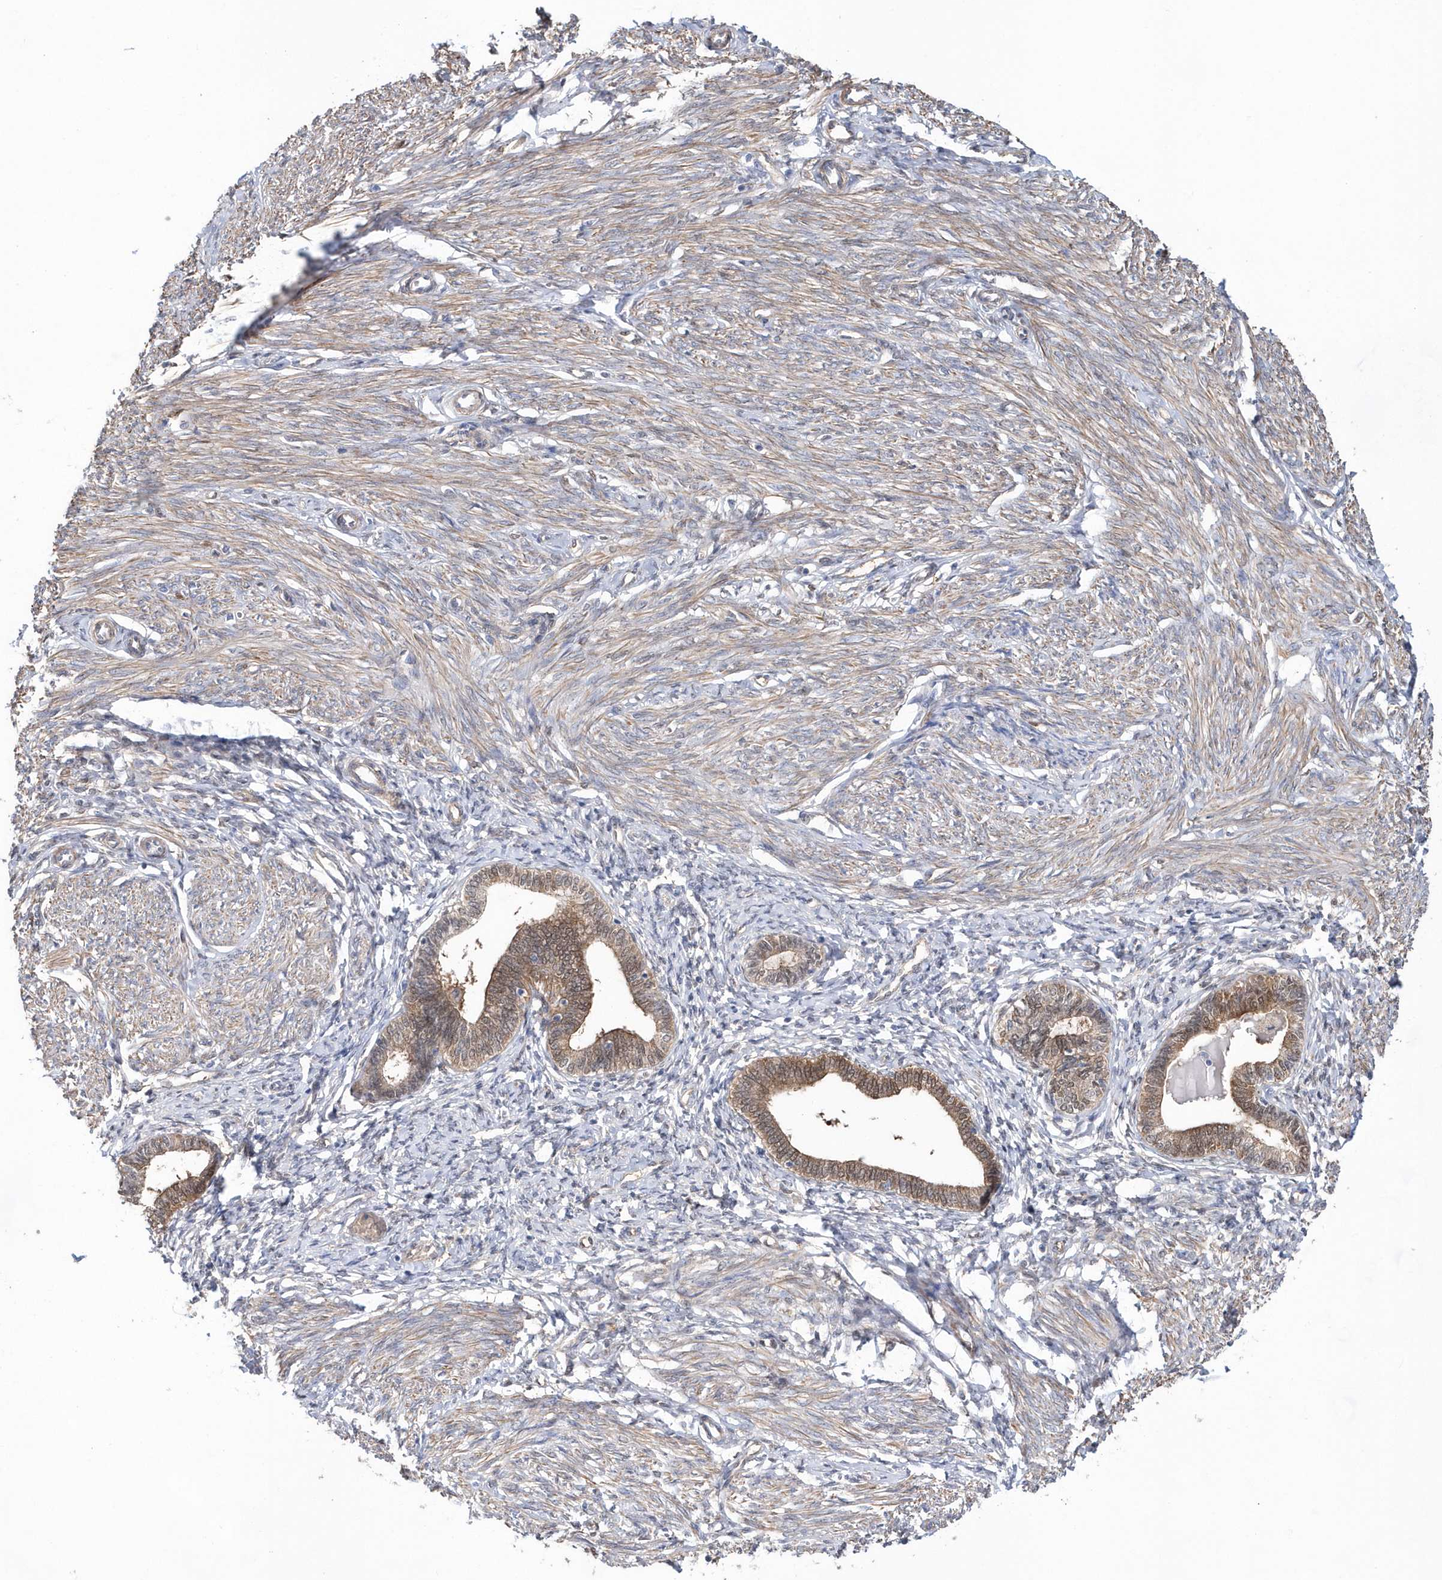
{"staining": {"intensity": "negative", "quantity": "none", "location": "none"}, "tissue": "endometrium", "cell_type": "Cells in endometrial stroma", "image_type": "normal", "snomed": [{"axis": "morphology", "description": "Normal tissue, NOS"}, {"axis": "topography", "description": "Endometrium"}], "caption": "The photomicrograph displays no significant positivity in cells in endometrial stroma of endometrium. The staining is performed using DAB (3,3'-diaminobenzidine) brown chromogen with nuclei counter-stained in using hematoxylin.", "gene": "BDH2", "patient": {"sex": "female", "age": 72}}